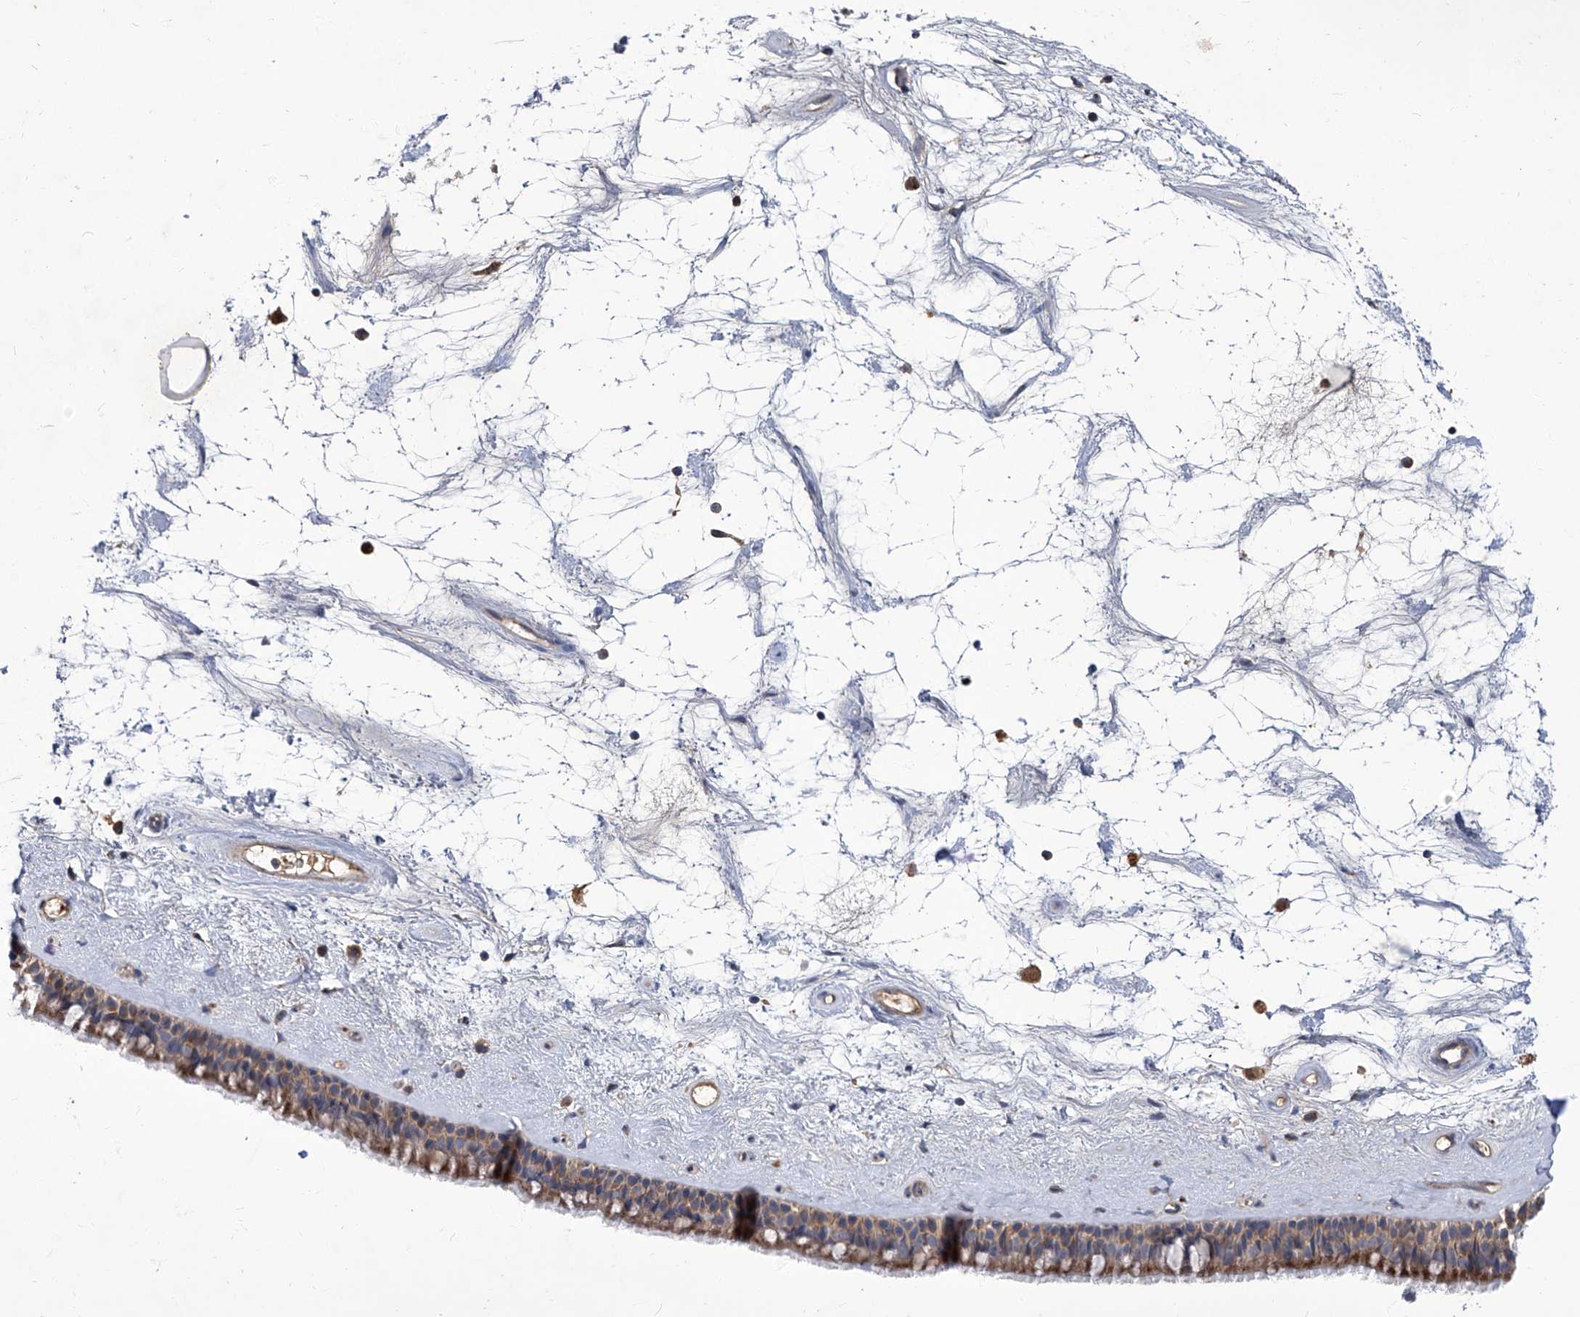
{"staining": {"intensity": "moderate", "quantity": ">75%", "location": "cytoplasmic/membranous"}, "tissue": "nasopharynx", "cell_type": "Respiratory epithelial cells", "image_type": "normal", "snomed": [{"axis": "morphology", "description": "Normal tissue, NOS"}, {"axis": "topography", "description": "Nasopharynx"}], "caption": "An image showing moderate cytoplasmic/membranous positivity in approximately >75% of respiratory epithelial cells in benign nasopharynx, as visualized by brown immunohistochemical staining.", "gene": "TNFRSF13B", "patient": {"sex": "male", "age": 64}}